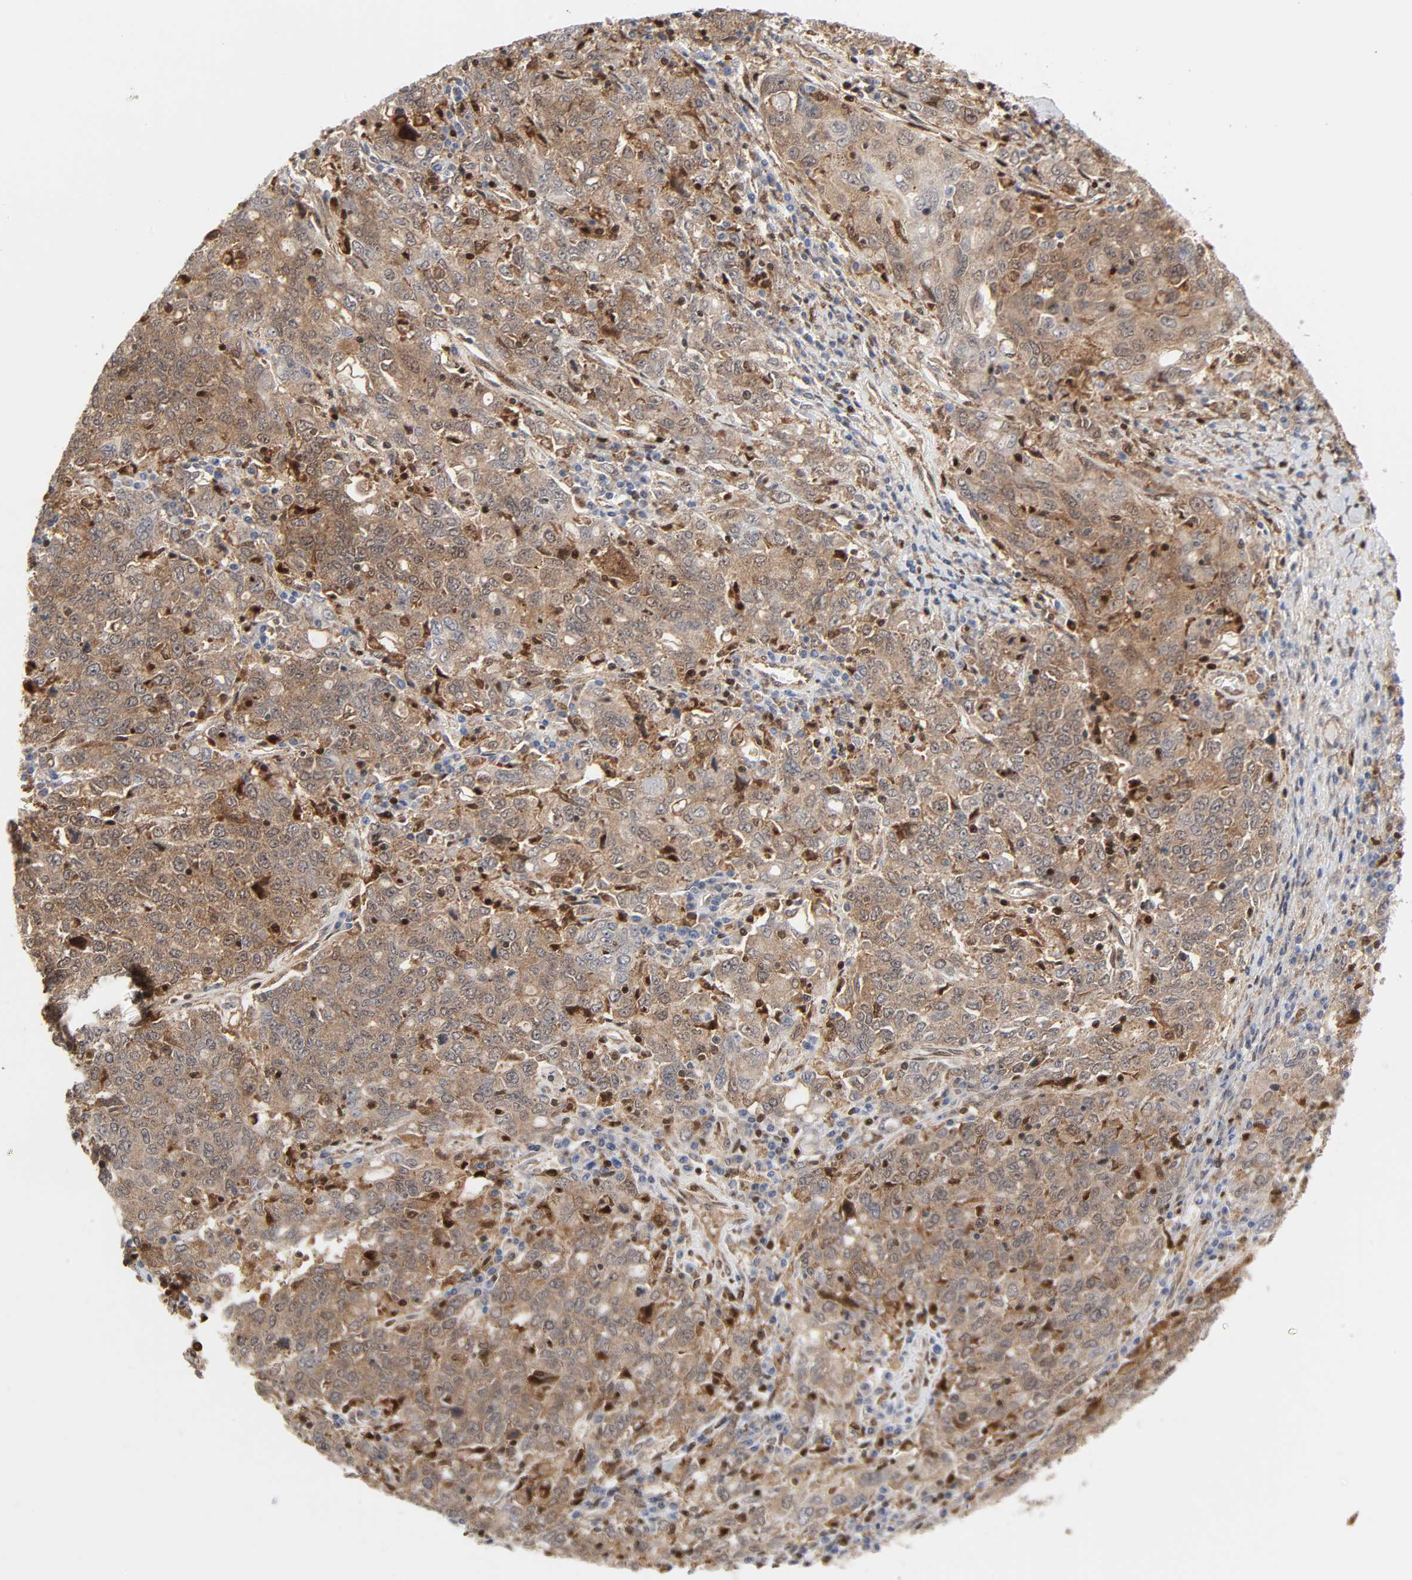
{"staining": {"intensity": "moderate", "quantity": ">75%", "location": "cytoplasmic/membranous"}, "tissue": "ovarian cancer", "cell_type": "Tumor cells", "image_type": "cancer", "snomed": [{"axis": "morphology", "description": "Carcinoma, endometroid"}, {"axis": "topography", "description": "Ovary"}], "caption": "Brown immunohistochemical staining in human ovarian cancer (endometroid carcinoma) displays moderate cytoplasmic/membranous positivity in about >75% of tumor cells. The protein is shown in brown color, while the nuclei are stained blue.", "gene": "MAPK1", "patient": {"sex": "female", "age": 62}}